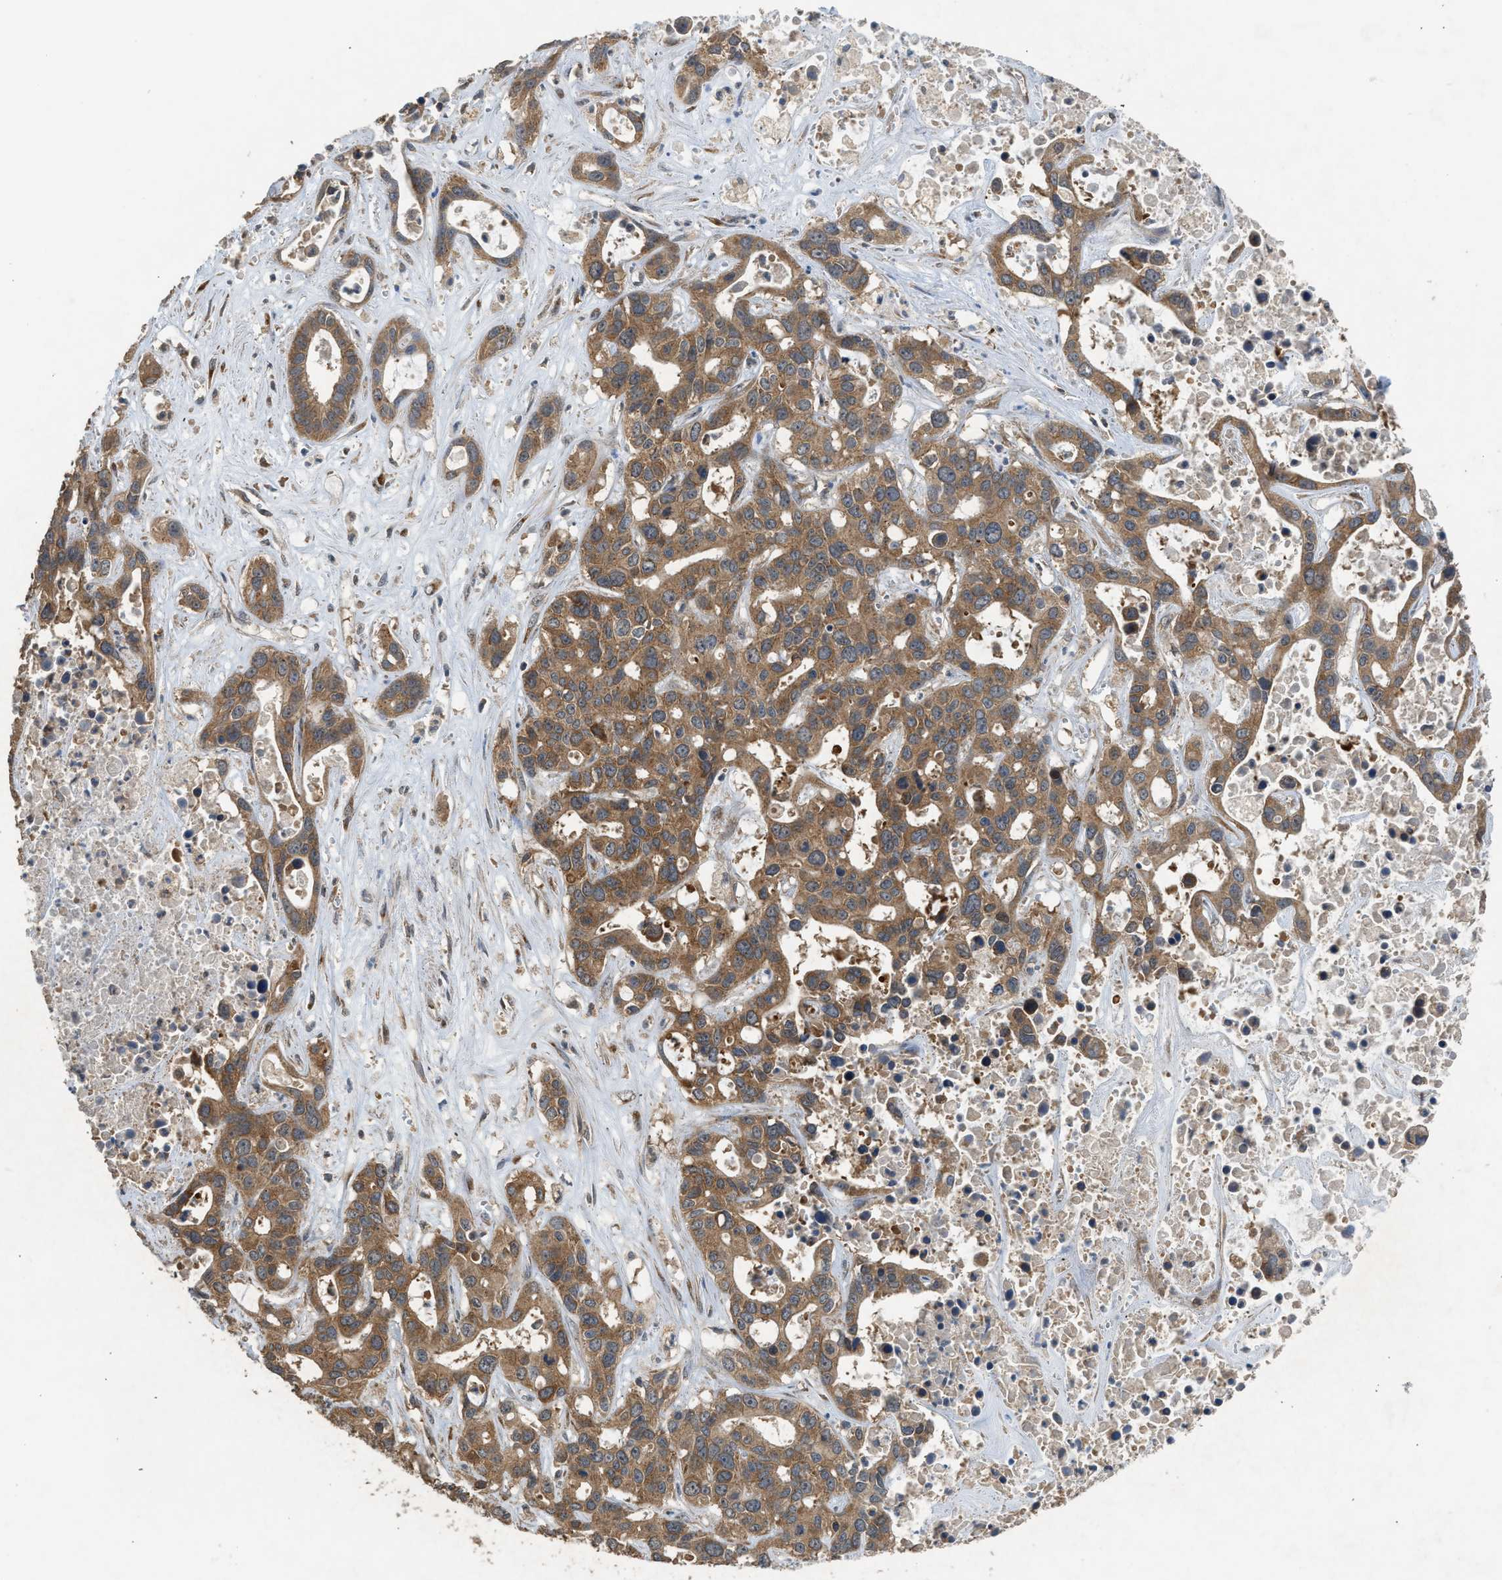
{"staining": {"intensity": "moderate", "quantity": ">75%", "location": "cytoplasmic/membranous"}, "tissue": "liver cancer", "cell_type": "Tumor cells", "image_type": "cancer", "snomed": [{"axis": "morphology", "description": "Cholangiocarcinoma"}, {"axis": "topography", "description": "Liver"}], "caption": "High-magnification brightfield microscopy of liver cholangiocarcinoma stained with DAB (brown) and counterstained with hematoxylin (blue). tumor cells exhibit moderate cytoplasmic/membranous staining is seen in about>75% of cells. Immunohistochemistry (ihc) stains the protein in brown and the nuclei are stained blue.", "gene": "HIP1R", "patient": {"sex": "female", "age": 65}}